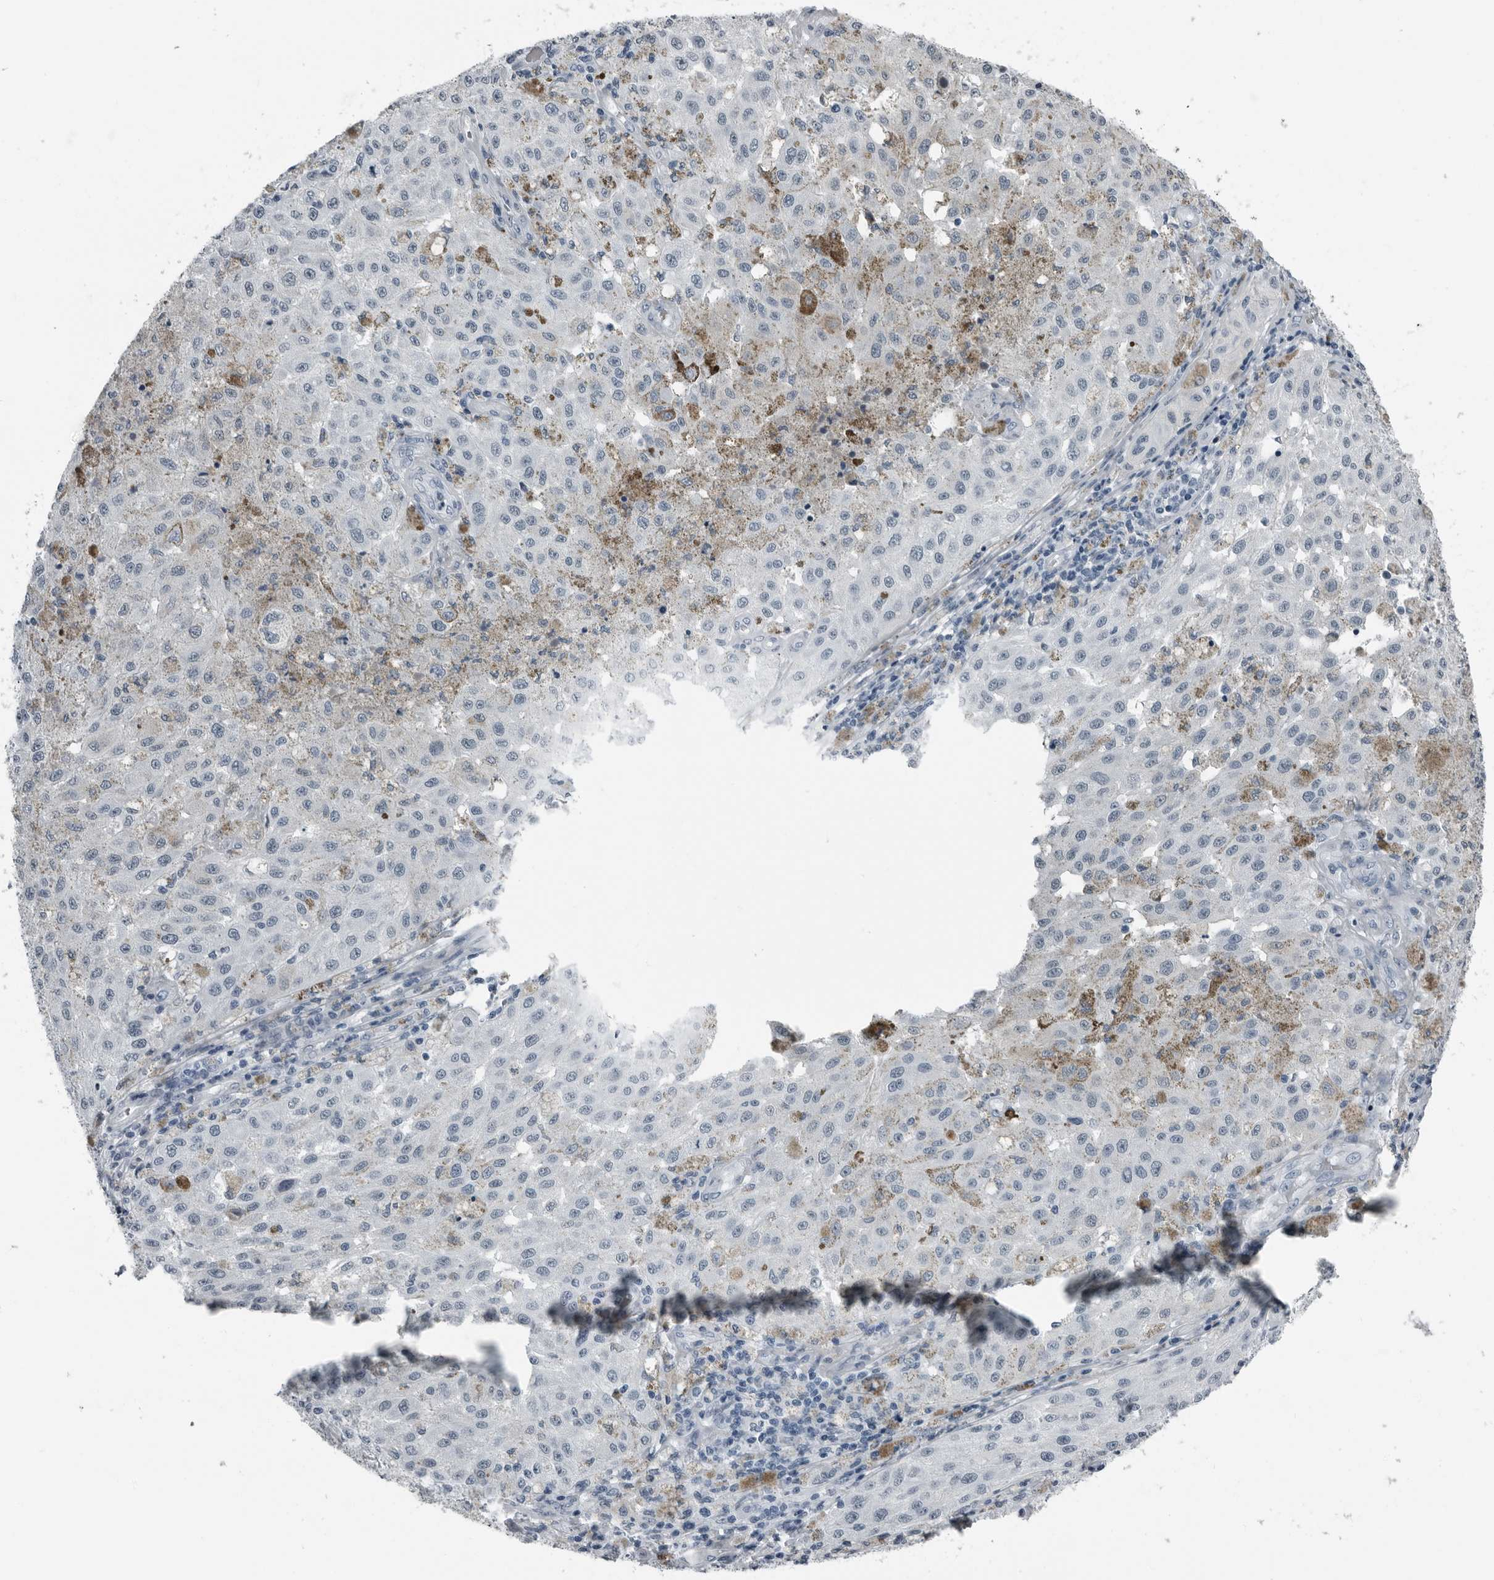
{"staining": {"intensity": "negative", "quantity": "none", "location": "none"}, "tissue": "melanoma", "cell_type": "Tumor cells", "image_type": "cancer", "snomed": [{"axis": "morphology", "description": "Malignant melanoma, NOS"}, {"axis": "topography", "description": "Skin"}], "caption": "Immunohistochemistry (IHC) photomicrograph of neoplastic tissue: human malignant melanoma stained with DAB (3,3'-diaminobenzidine) demonstrates no significant protein expression in tumor cells.", "gene": "PRSS1", "patient": {"sex": "female", "age": 64}}